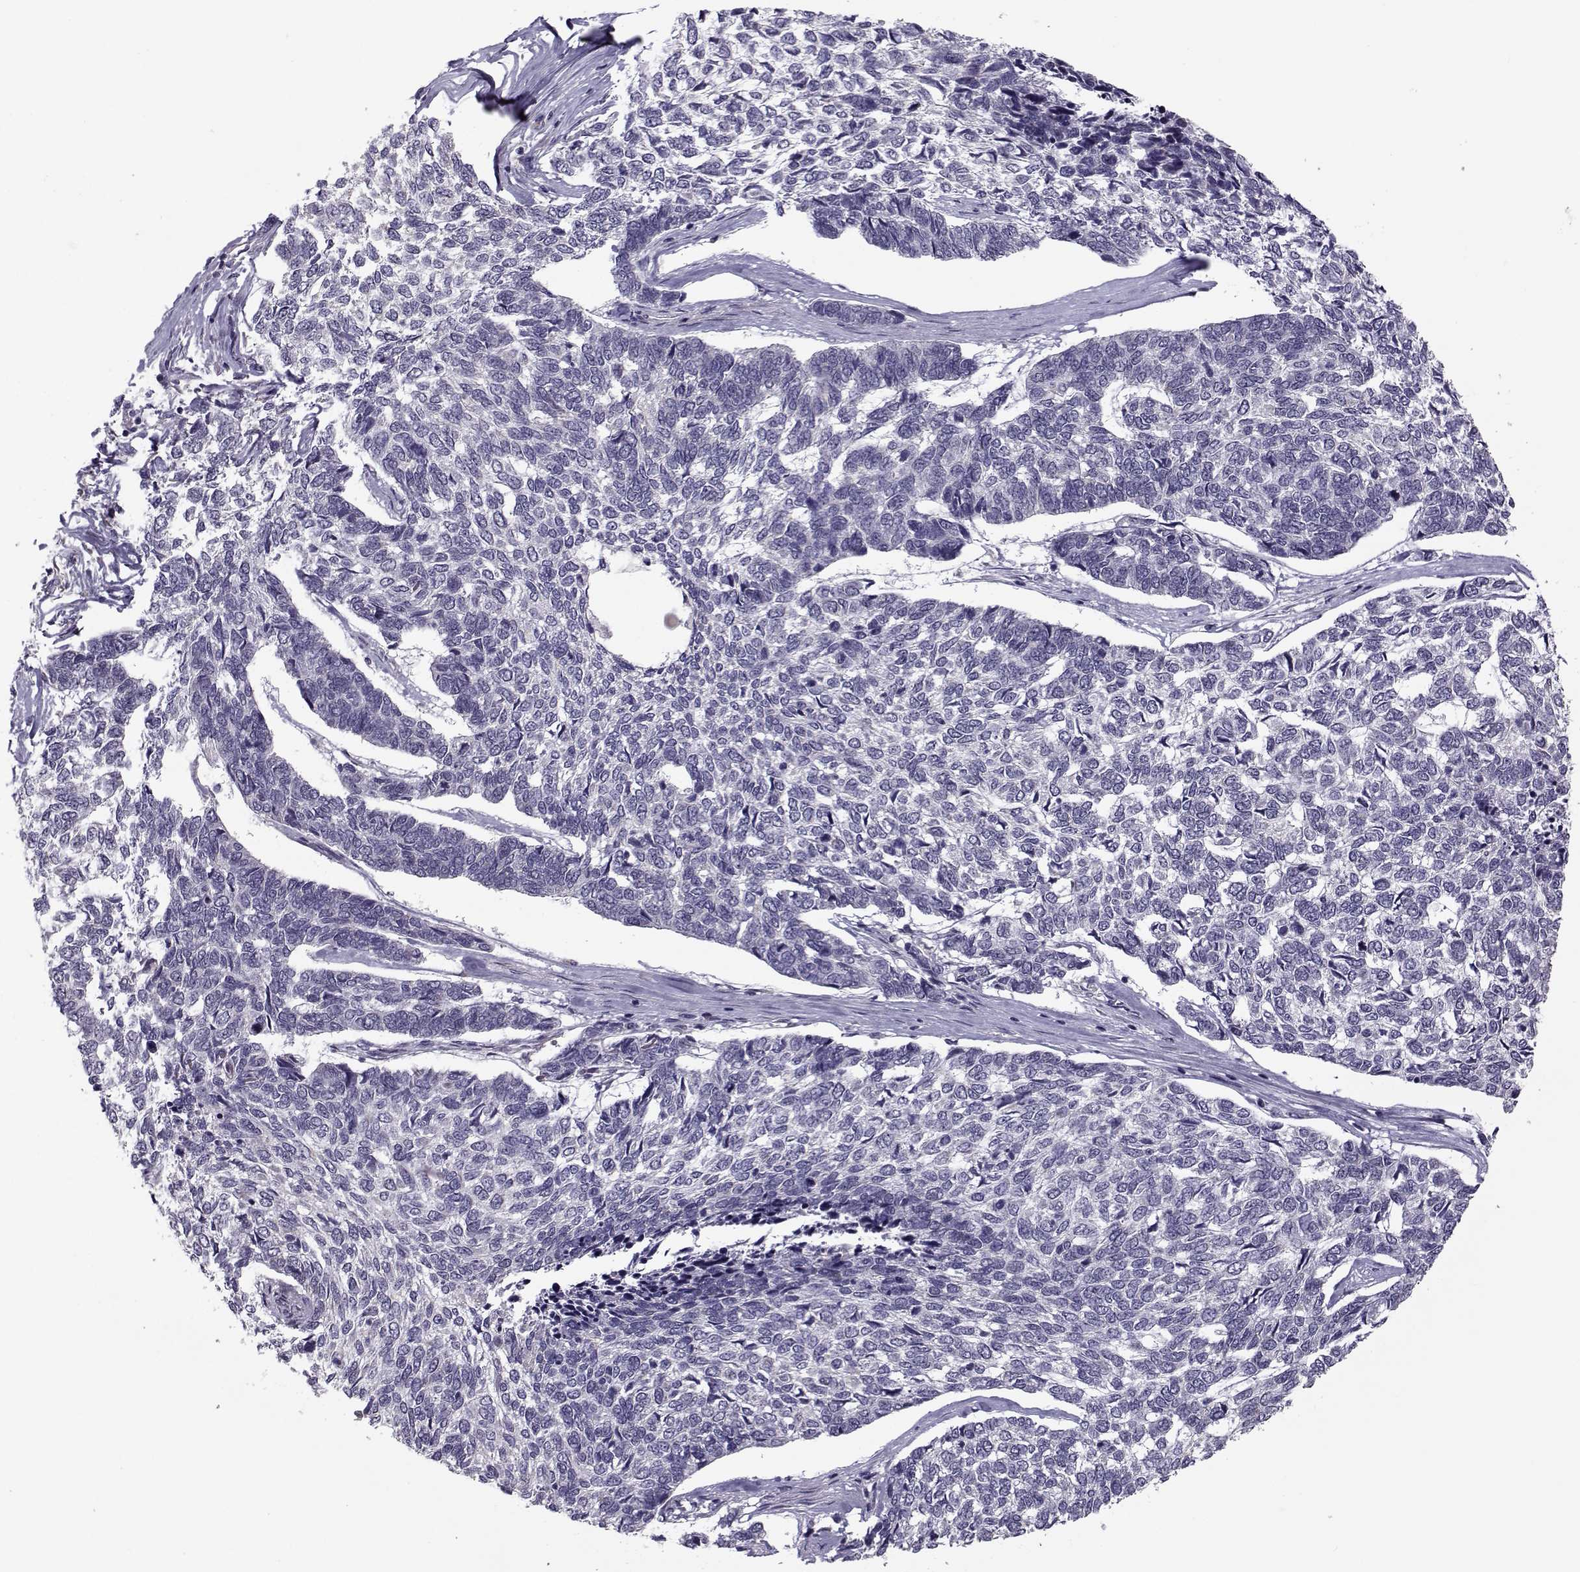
{"staining": {"intensity": "negative", "quantity": "none", "location": "none"}, "tissue": "skin cancer", "cell_type": "Tumor cells", "image_type": "cancer", "snomed": [{"axis": "morphology", "description": "Basal cell carcinoma"}, {"axis": "topography", "description": "Skin"}], "caption": "Basal cell carcinoma (skin) was stained to show a protein in brown. There is no significant staining in tumor cells.", "gene": "SLC4A5", "patient": {"sex": "female", "age": 65}}